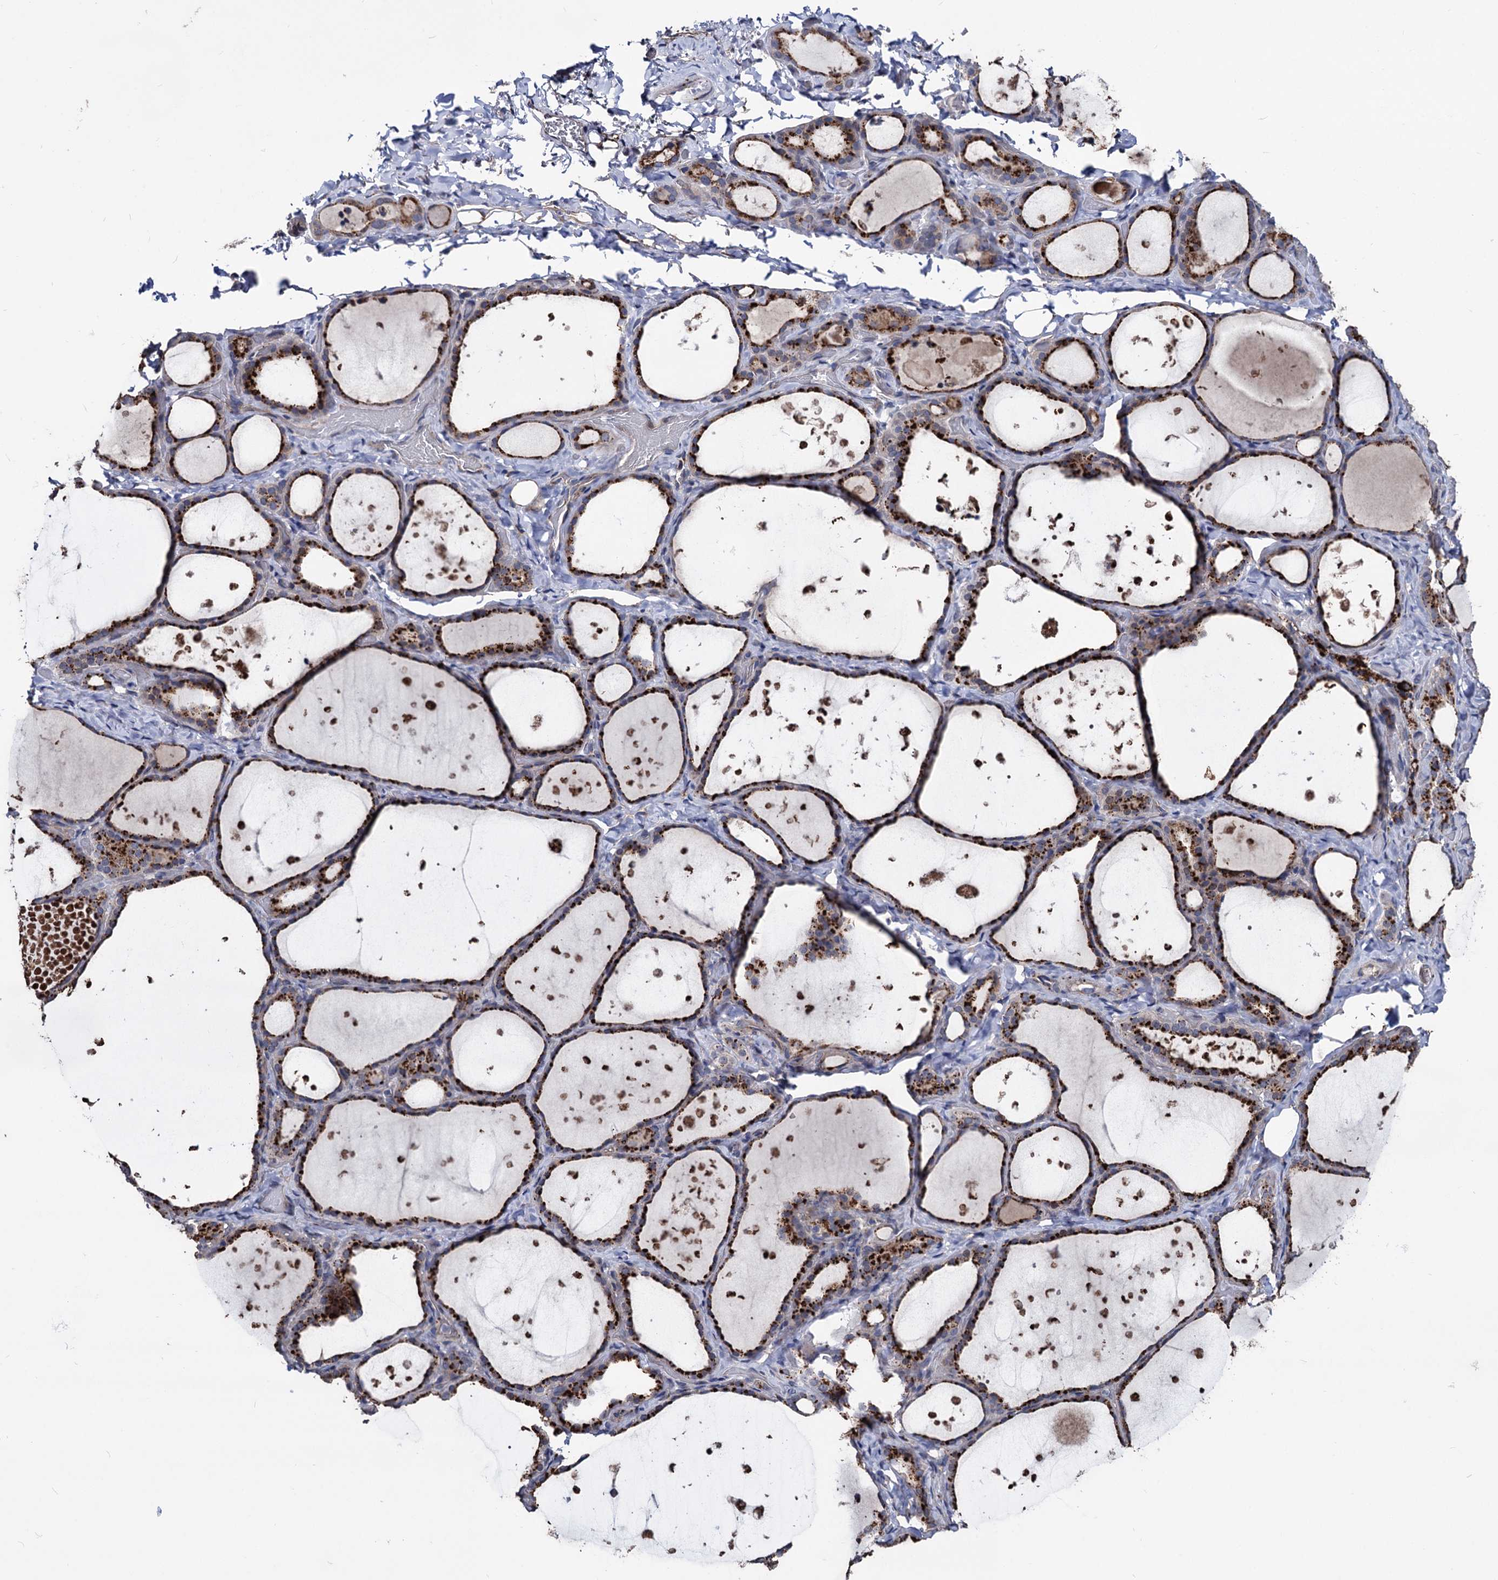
{"staining": {"intensity": "strong", "quantity": ">75%", "location": "cytoplasmic/membranous"}, "tissue": "thyroid gland", "cell_type": "Glandular cells", "image_type": "normal", "snomed": [{"axis": "morphology", "description": "Normal tissue, NOS"}, {"axis": "topography", "description": "Thyroid gland"}], "caption": "Immunohistochemical staining of unremarkable thyroid gland shows high levels of strong cytoplasmic/membranous staining in about >75% of glandular cells. (DAB = brown stain, brightfield microscopy at high magnification).", "gene": "SMAGP", "patient": {"sex": "female", "age": 44}}